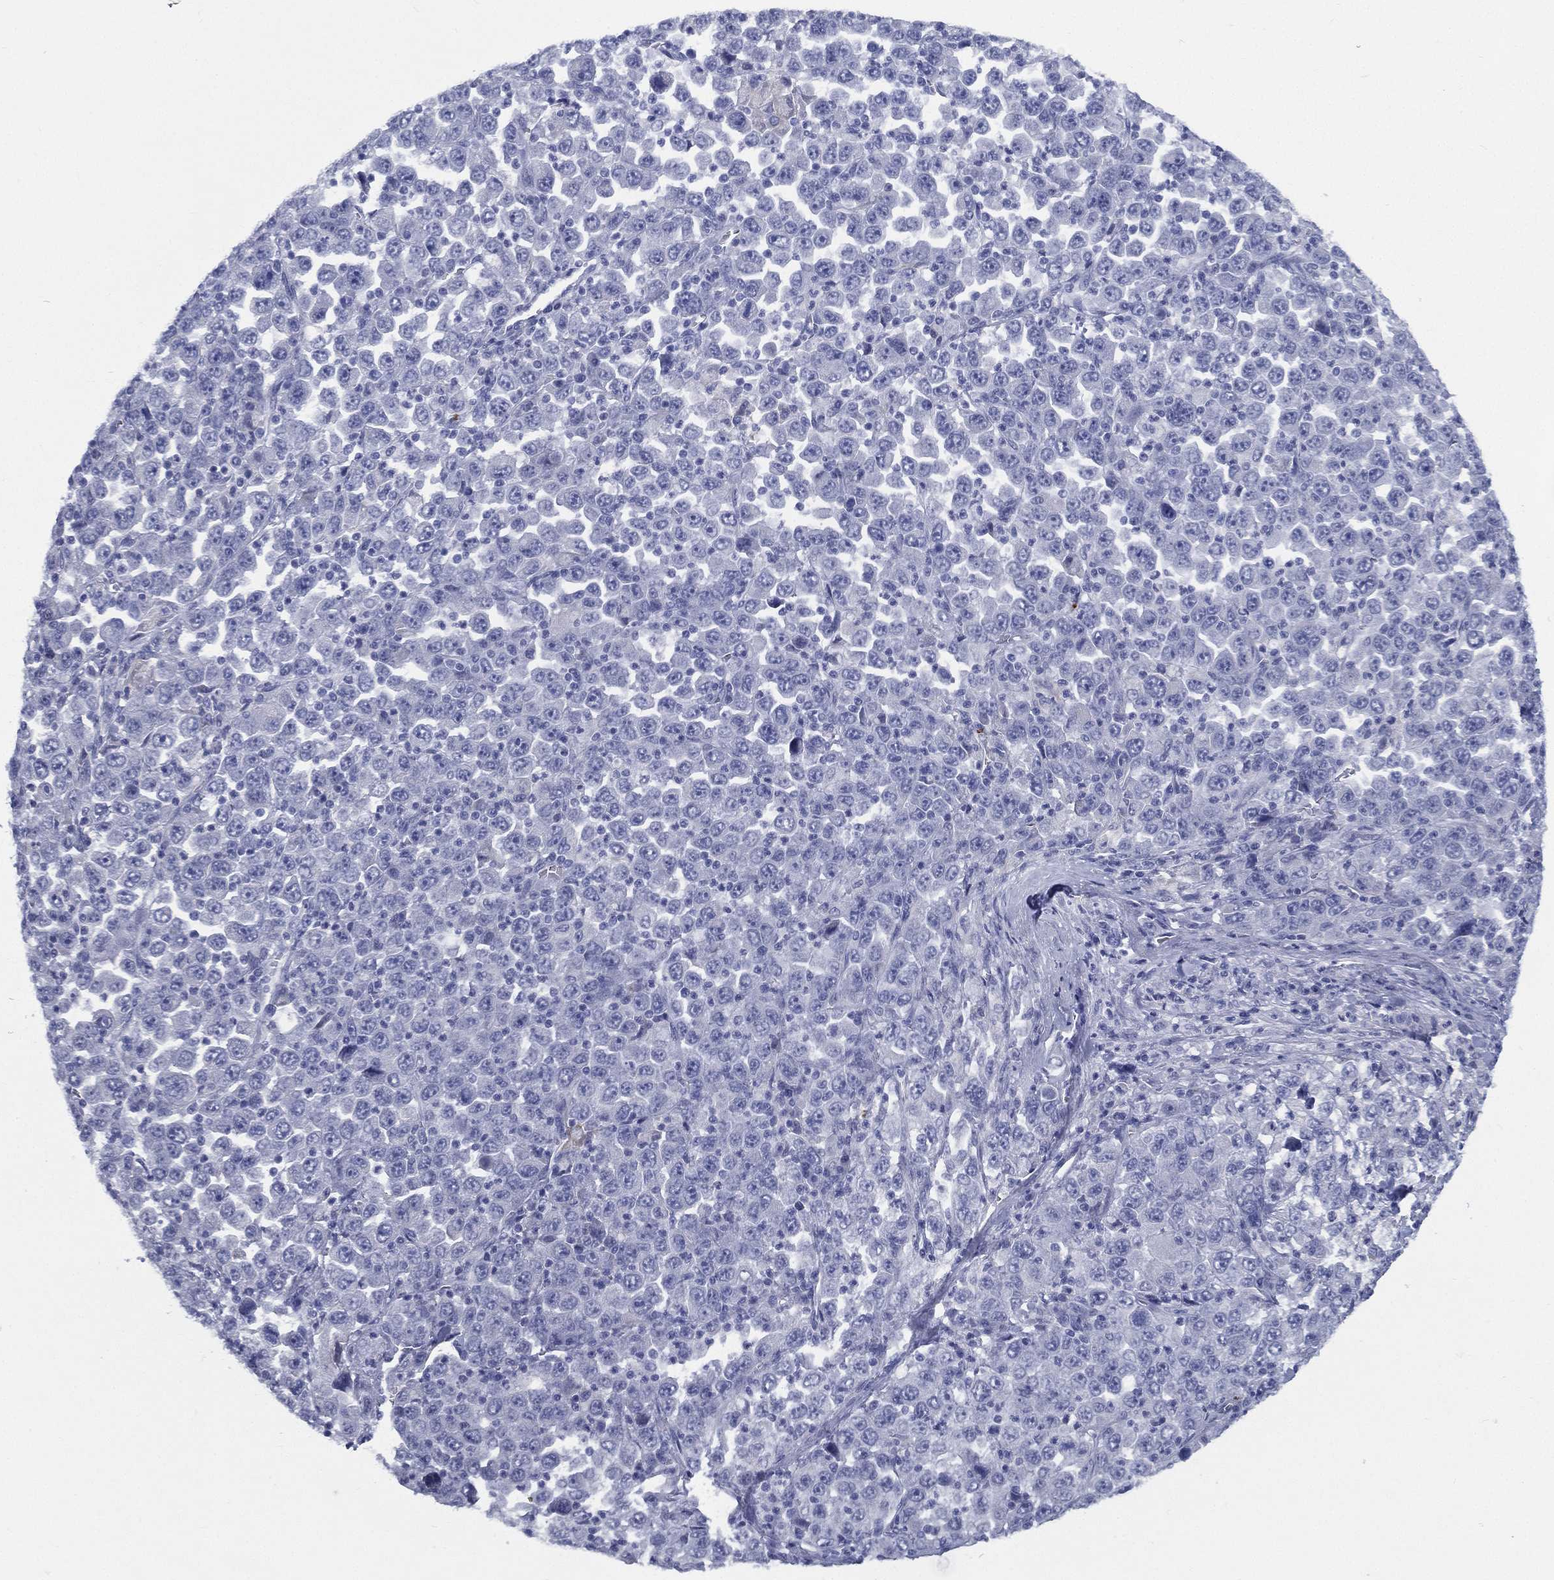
{"staining": {"intensity": "negative", "quantity": "none", "location": "none"}, "tissue": "stomach cancer", "cell_type": "Tumor cells", "image_type": "cancer", "snomed": [{"axis": "morphology", "description": "Normal tissue, NOS"}, {"axis": "morphology", "description": "Adenocarcinoma, NOS"}, {"axis": "topography", "description": "Stomach, upper"}, {"axis": "topography", "description": "Stomach"}], "caption": "Micrograph shows no significant protein positivity in tumor cells of adenocarcinoma (stomach). The staining was performed using DAB (3,3'-diaminobenzidine) to visualize the protein expression in brown, while the nuclei were stained in blue with hematoxylin (Magnification: 20x).", "gene": "RSPH4A", "patient": {"sex": "male", "age": 59}}